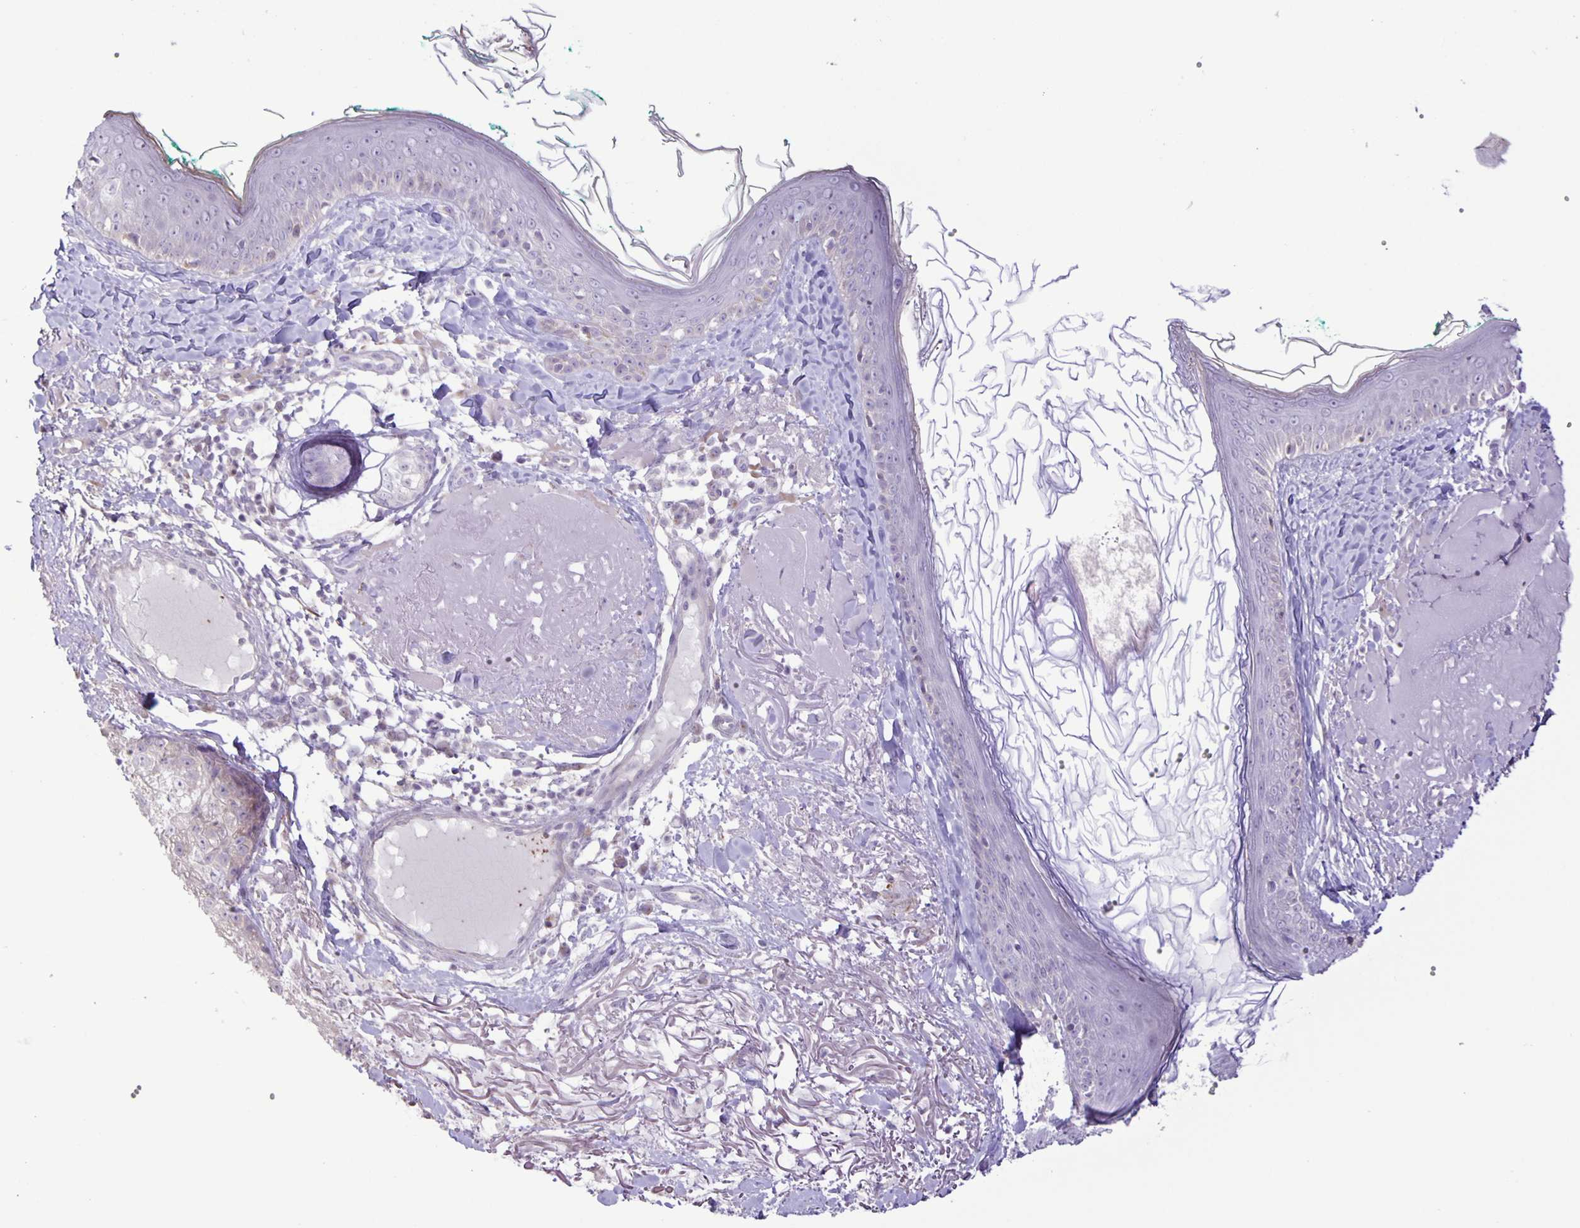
{"staining": {"intensity": "negative", "quantity": "none", "location": "none"}, "tissue": "skin", "cell_type": "Fibroblasts", "image_type": "normal", "snomed": [{"axis": "morphology", "description": "Normal tissue, NOS"}, {"axis": "topography", "description": "Skin"}], "caption": "This is an IHC histopathology image of unremarkable skin. There is no staining in fibroblasts.", "gene": "ADCK1", "patient": {"sex": "male", "age": 73}}